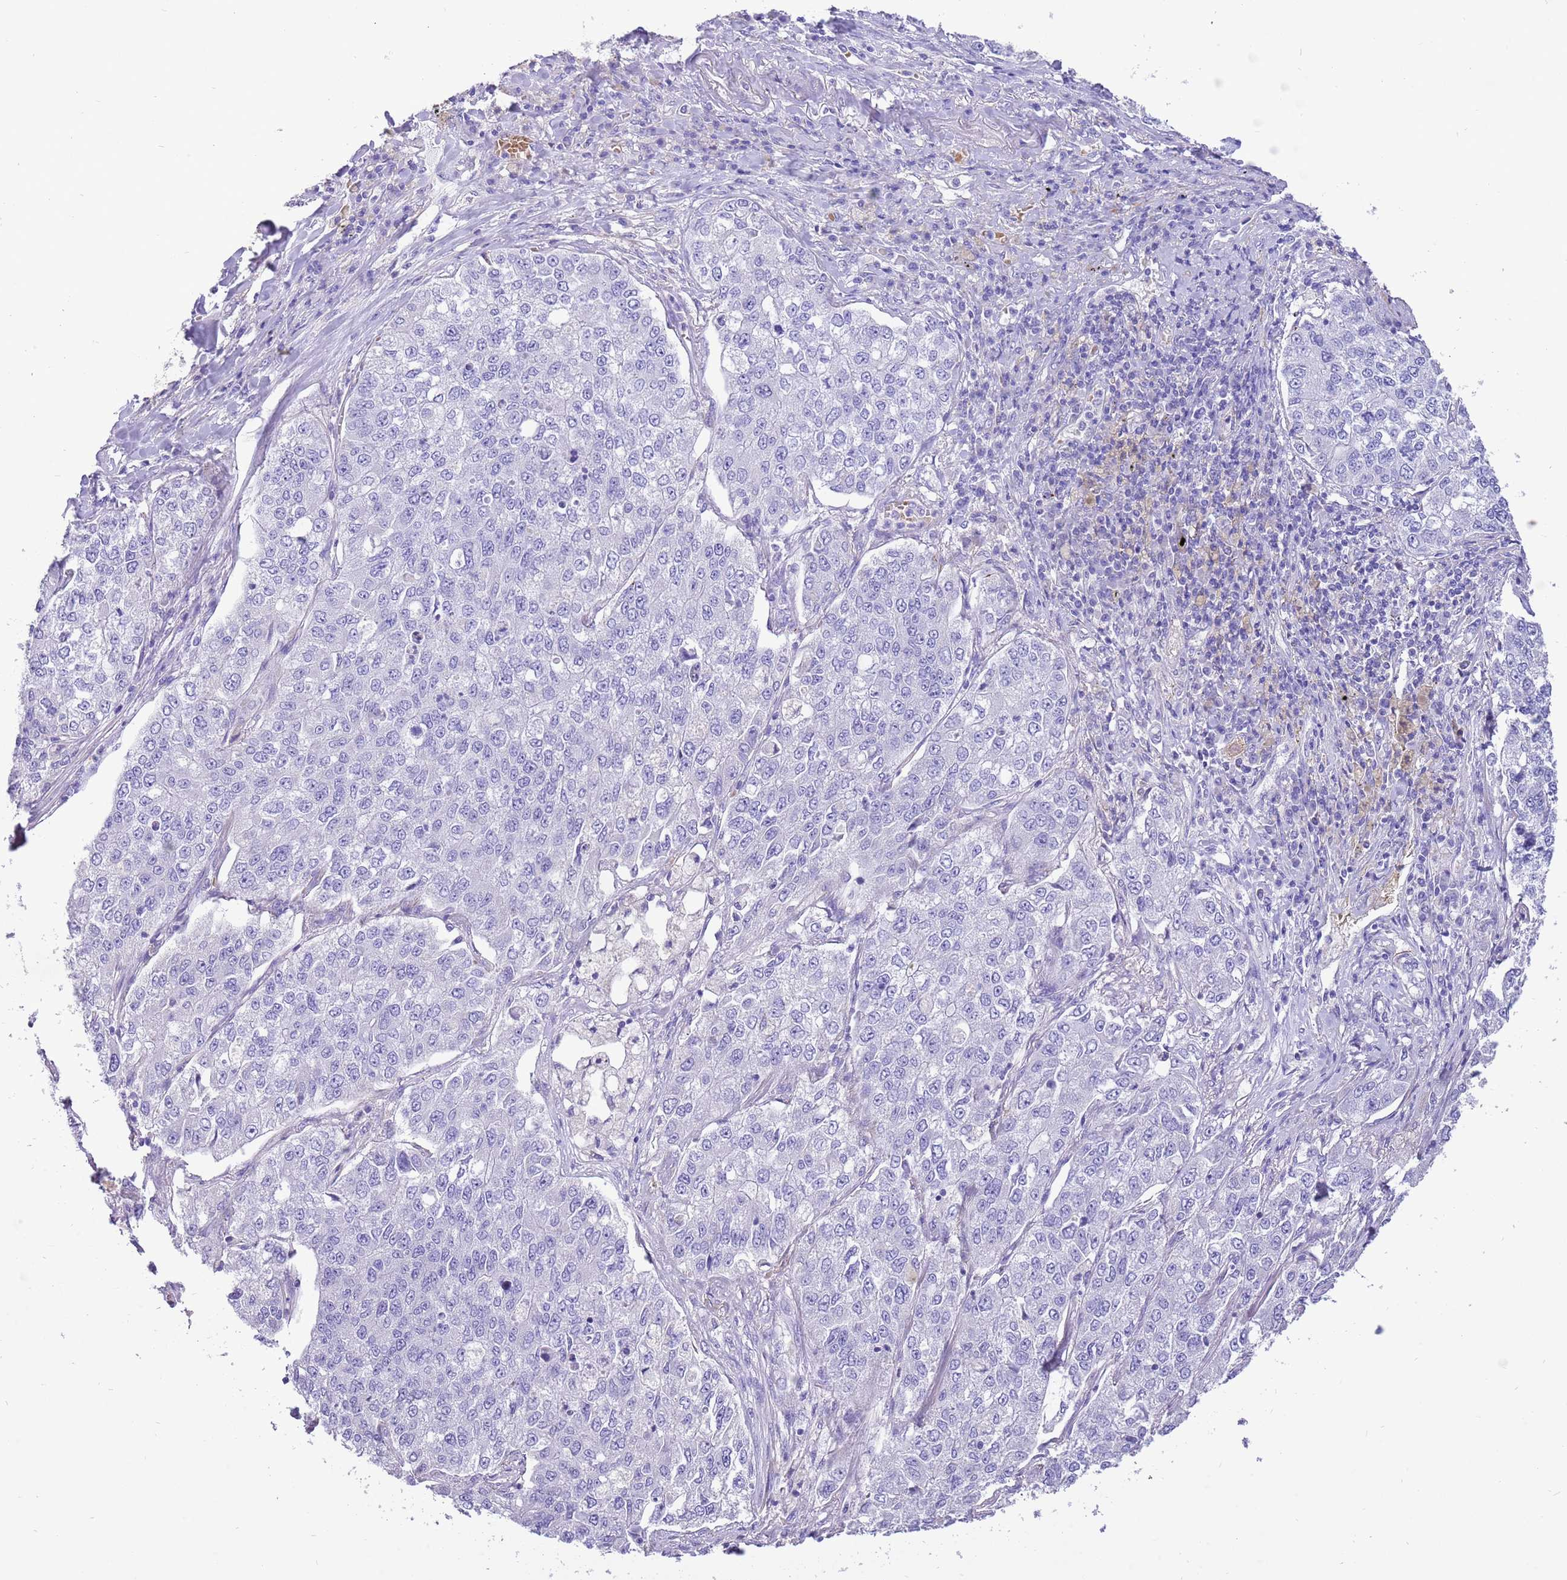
{"staining": {"intensity": "negative", "quantity": "none", "location": "none"}, "tissue": "lung cancer", "cell_type": "Tumor cells", "image_type": "cancer", "snomed": [{"axis": "morphology", "description": "Adenocarcinoma, NOS"}, {"axis": "topography", "description": "Lung"}], "caption": "Photomicrograph shows no significant protein positivity in tumor cells of lung cancer (adenocarcinoma). (DAB (3,3'-diaminobenzidine) IHC, high magnification).", "gene": "KBTBD3", "patient": {"sex": "male", "age": 49}}